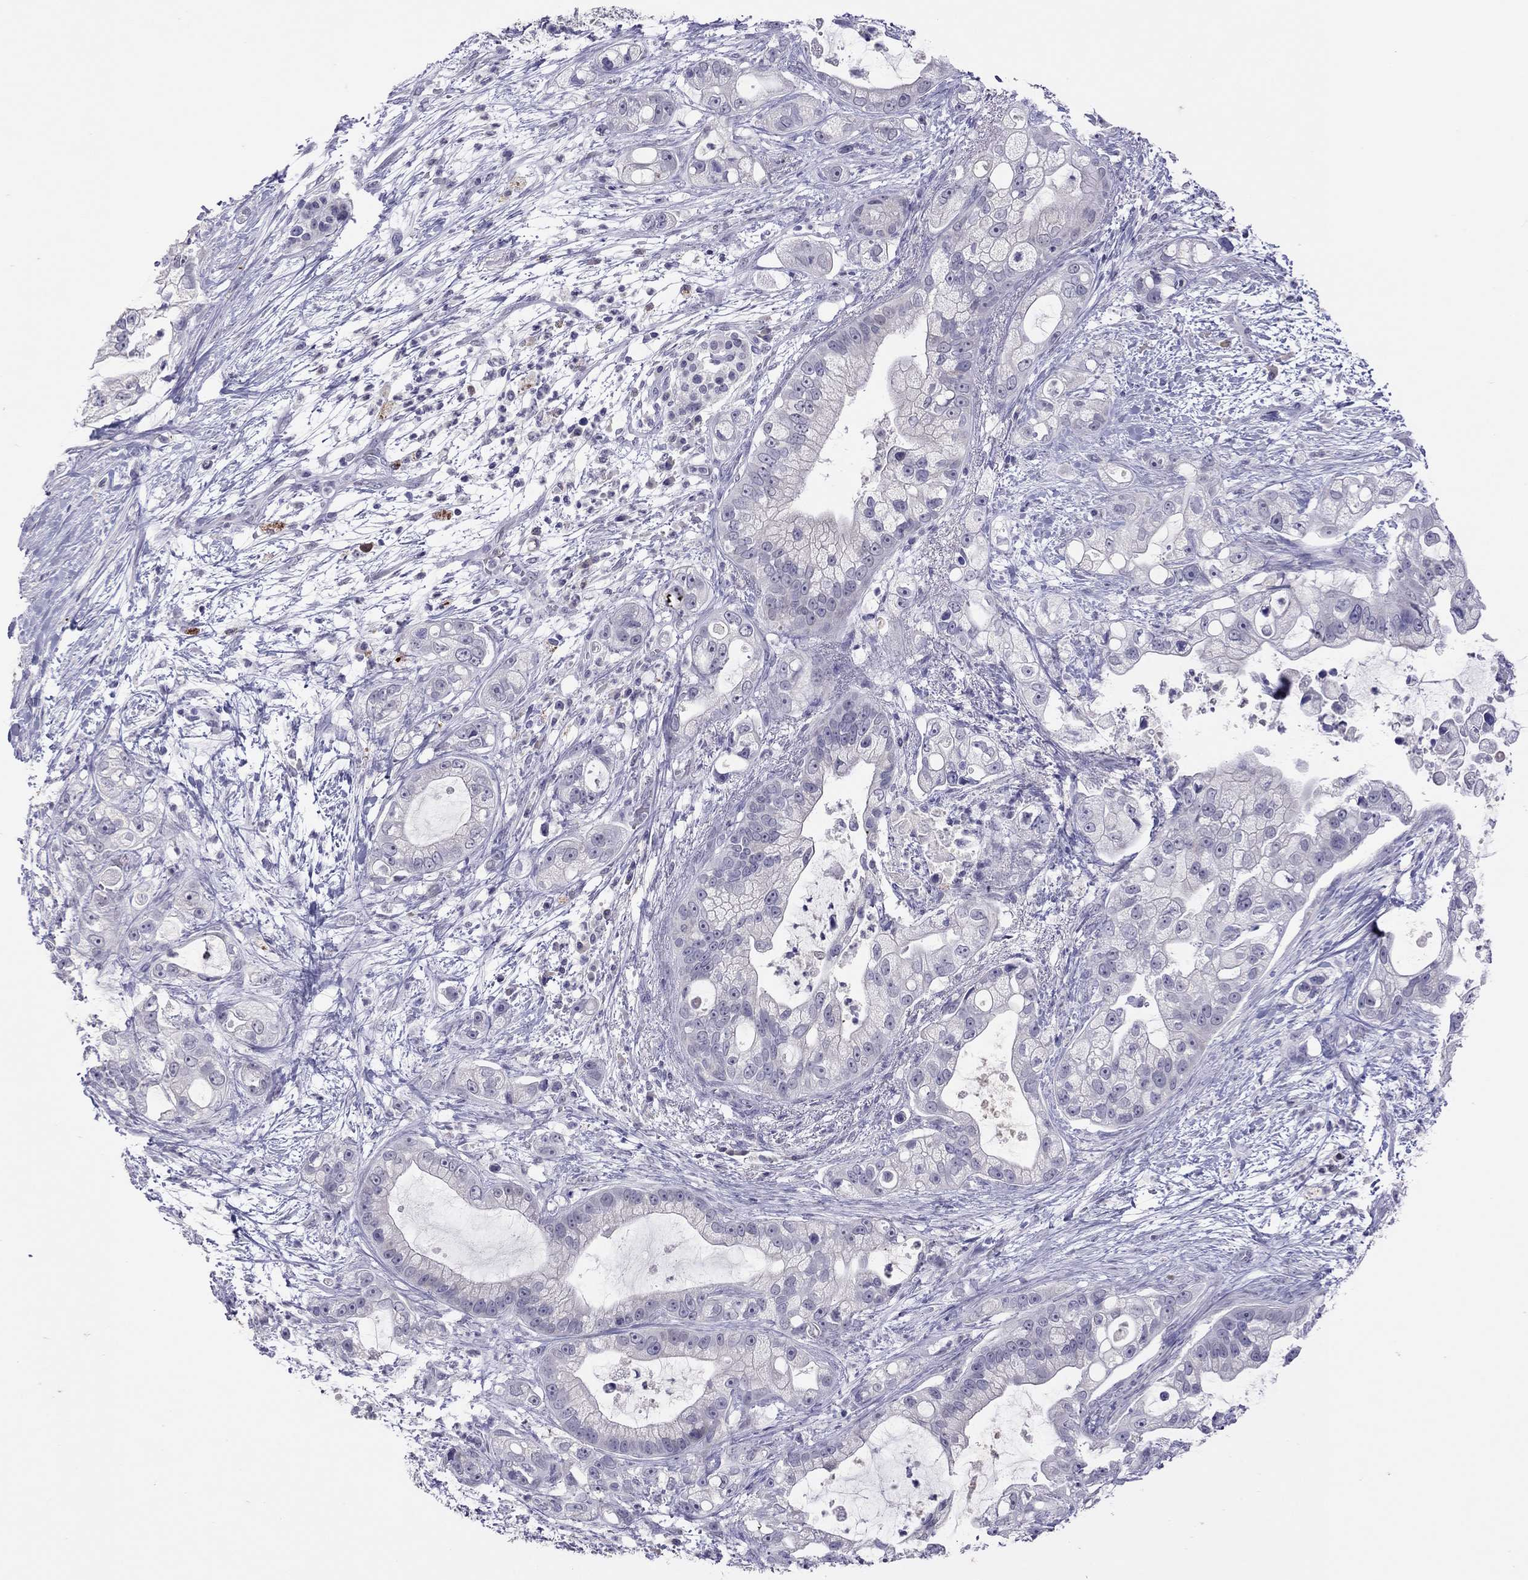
{"staining": {"intensity": "negative", "quantity": "none", "location": "none"}, "tissue": "pancreatic cancer", "cell_type": "Tumor cells", "image_type": "cancer", "snomed": [{"axis": "morphology", "description": "Adenocarcinoma, NOS"}, {"axis": "topography", "description": "Pancreas"}], "caption": "This is an IHC image of pancreatic cancer. There is no staining in tumor cells.", "gene": "SLAMF1", "patient": {"sex": "female", "age": 69}}